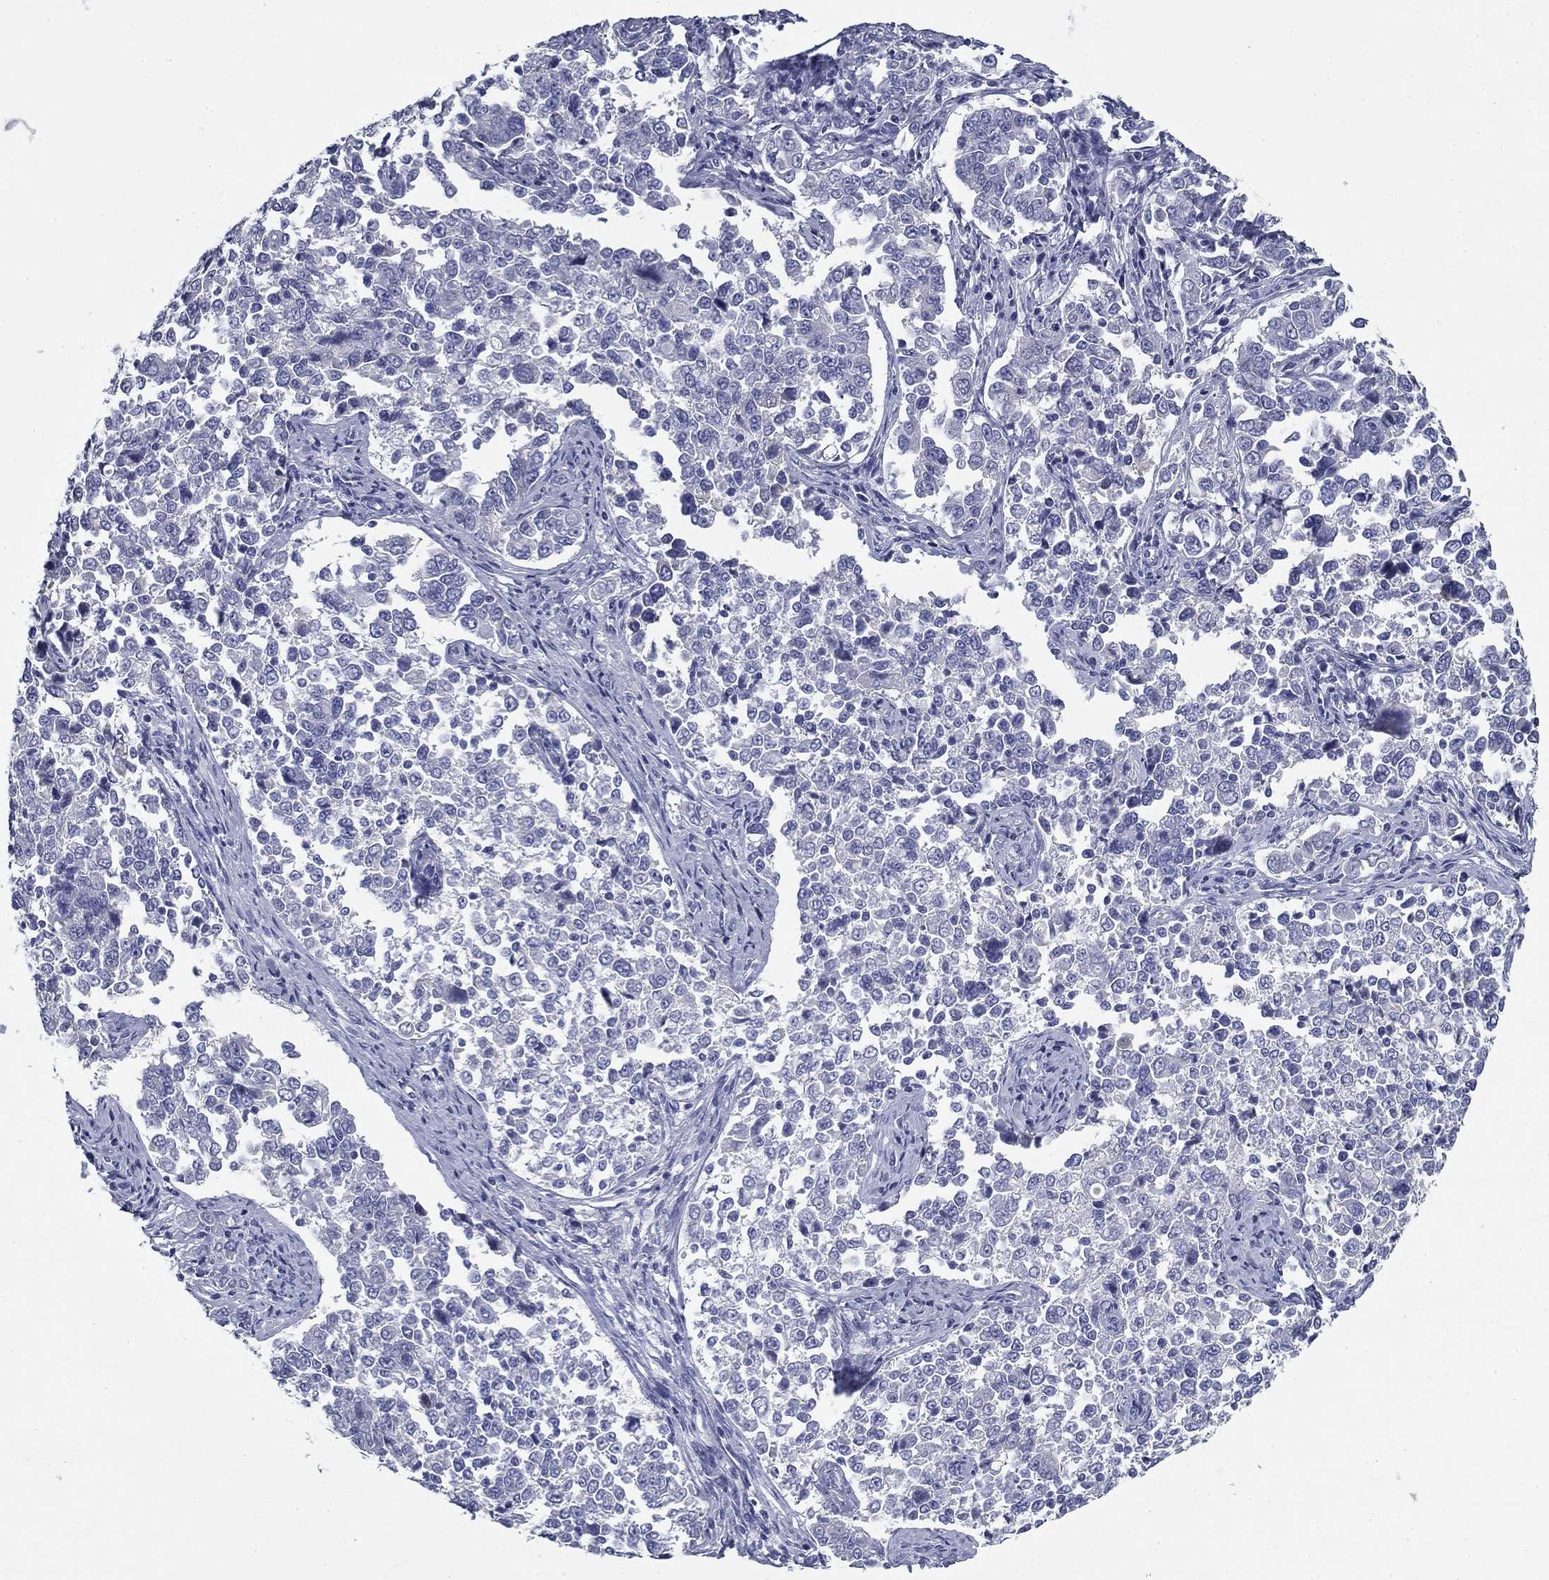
{"staining": {"intensity": "negative", "quantity": "none", "location": "none"}, "tissue": "endometrial cancer", "cell_type": "Tumor cells", "image_type": "cancer", "snomed": [{"axis": "morphology", "description": "Adenocarcinoma, NOS"}, {"axis": "topography", "description": "Endometrium"}], "caption": "Tumor cells show no significant staining in endometrial adenocarcinoma.", "gene": "GALNTL5", "patient": {"sex": "female", "age": 43}}